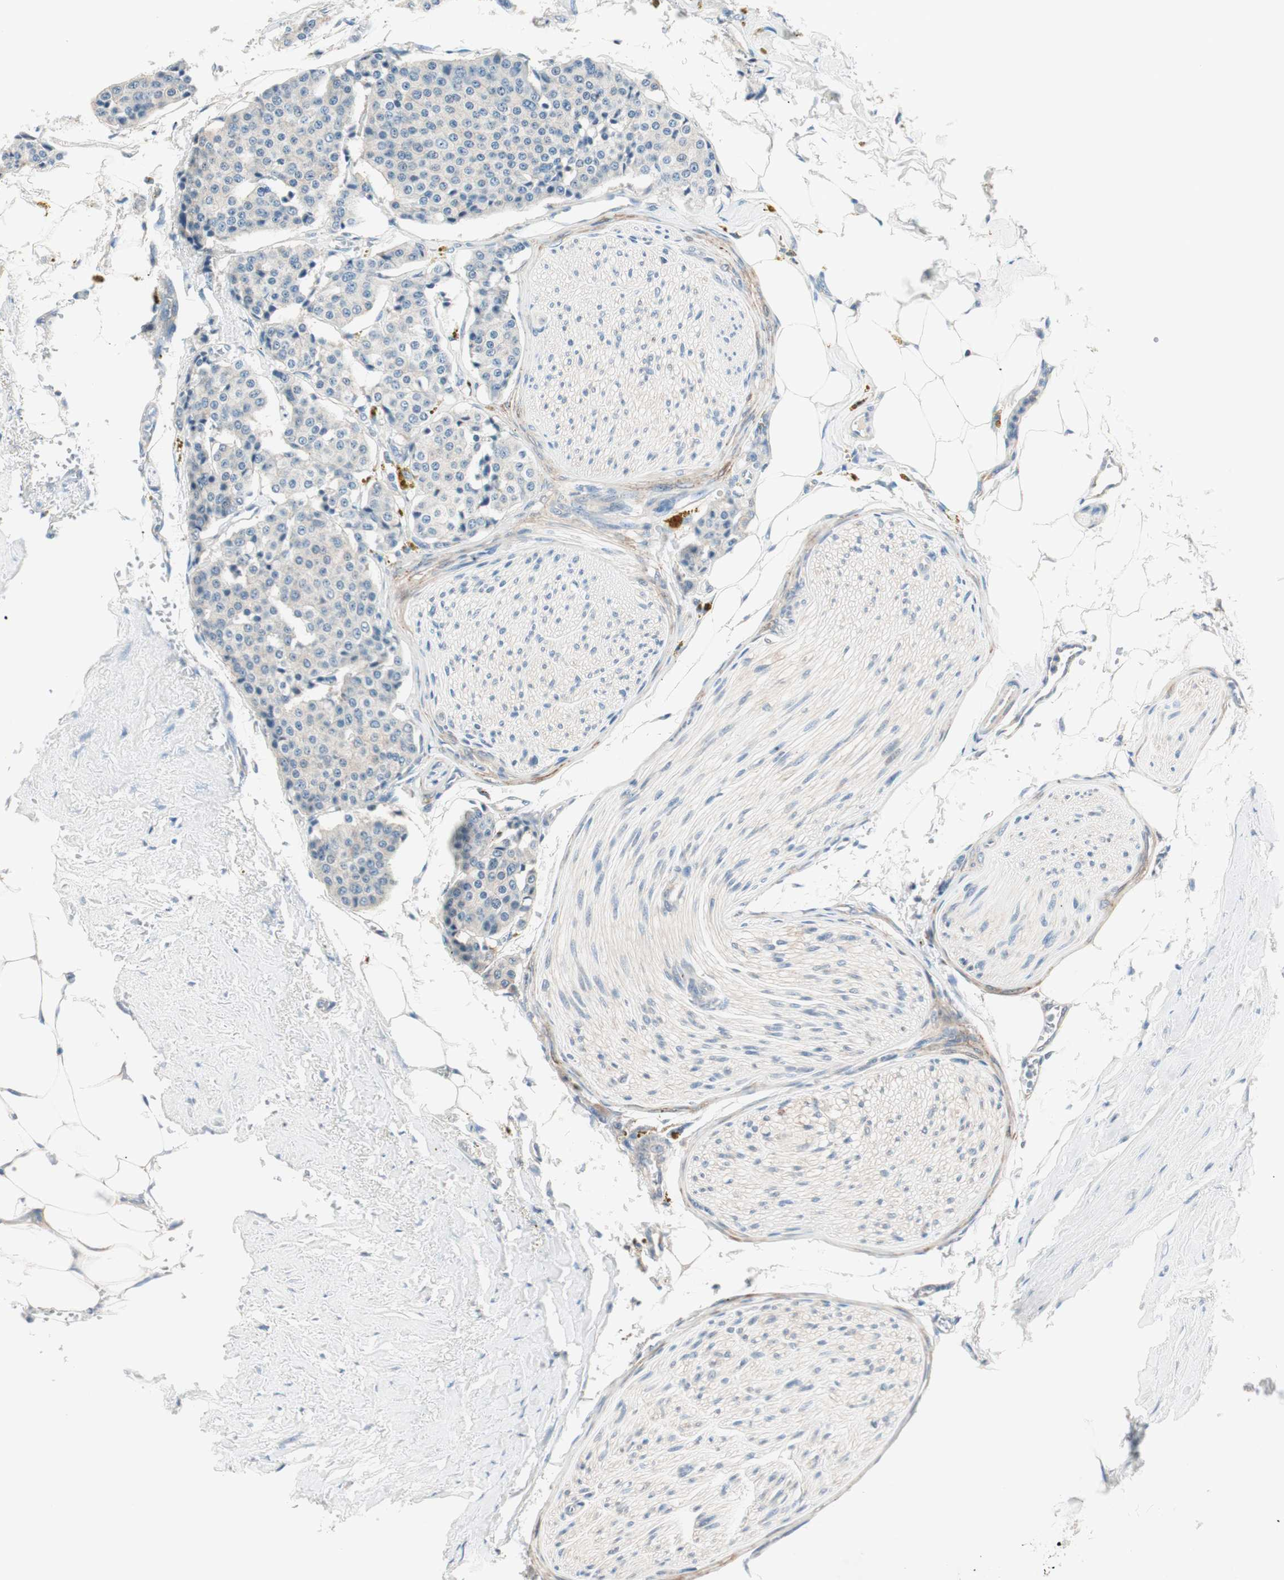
{"staining": {"intensity": "negative", "quantity": "none", "location": "none"}, "tissue": "carcinoid", "cell_type": "Tumor cells", "image_type": "cancer", "snomed": [{"axis": "morphology", "description": "Carcinoid, malignant, NOS"}, {"axis": "topography", "description": "Colon"}], "caption": "IHC photomicrograph of carcinoid stained for a protein (brown), which displays no staining in tumor cells.", "gene": "RAD54B", "patient": {"sex": "female", "age": 61}}